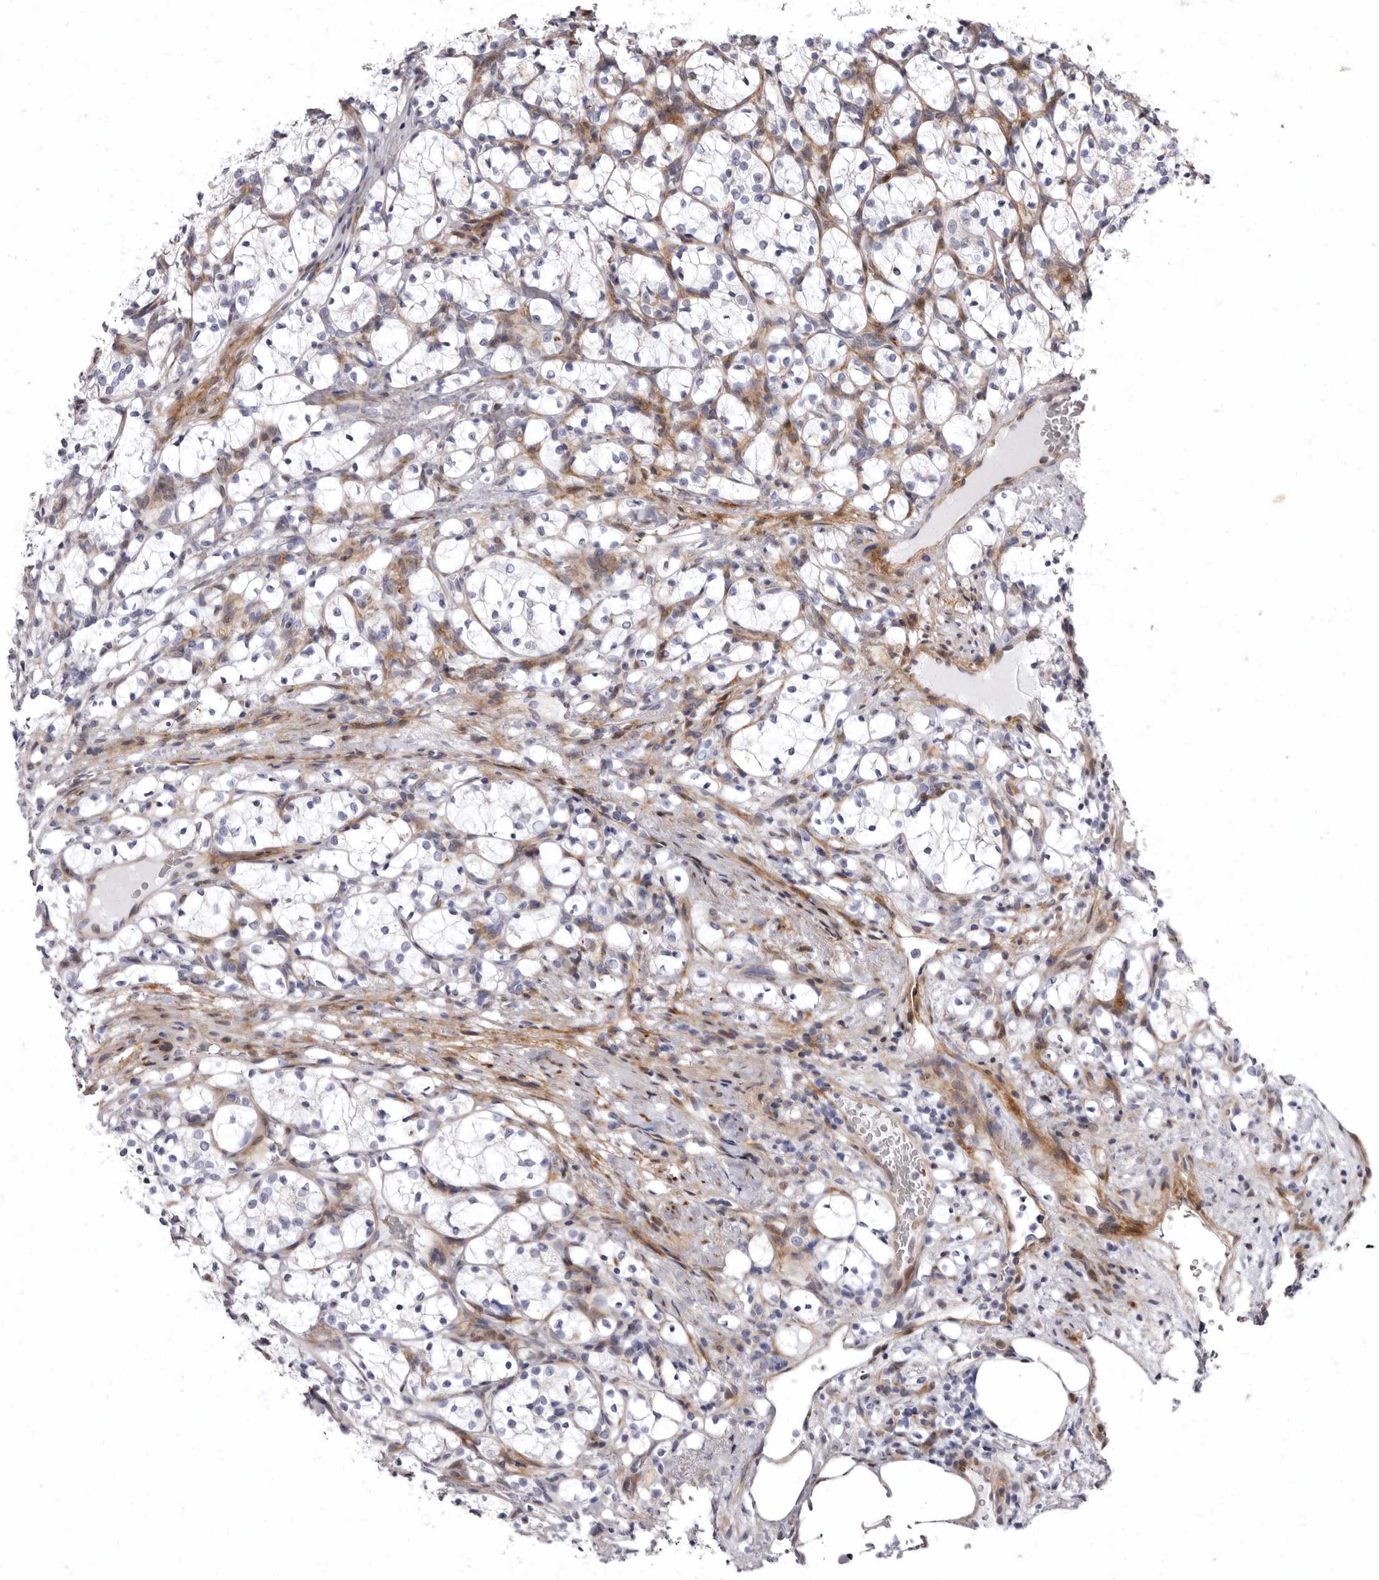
{"staining": {"intensity": "negative", "quantity": "none", "location": "none"}, "tissue": "renal cancer", "cell_type": "Tumor cells", "image_type": "cancer", "snomed": [{"axis": "morphology", "description": "Adenocarcinoma, NOS"}, {"axis": "topography", "description": "Kidney"}], "caption": "Tumor cells are negative for protein expression in human renal adenocarcinoma.", "gene": "AIDA", "patient": {"sex": "female", "age": 69}}